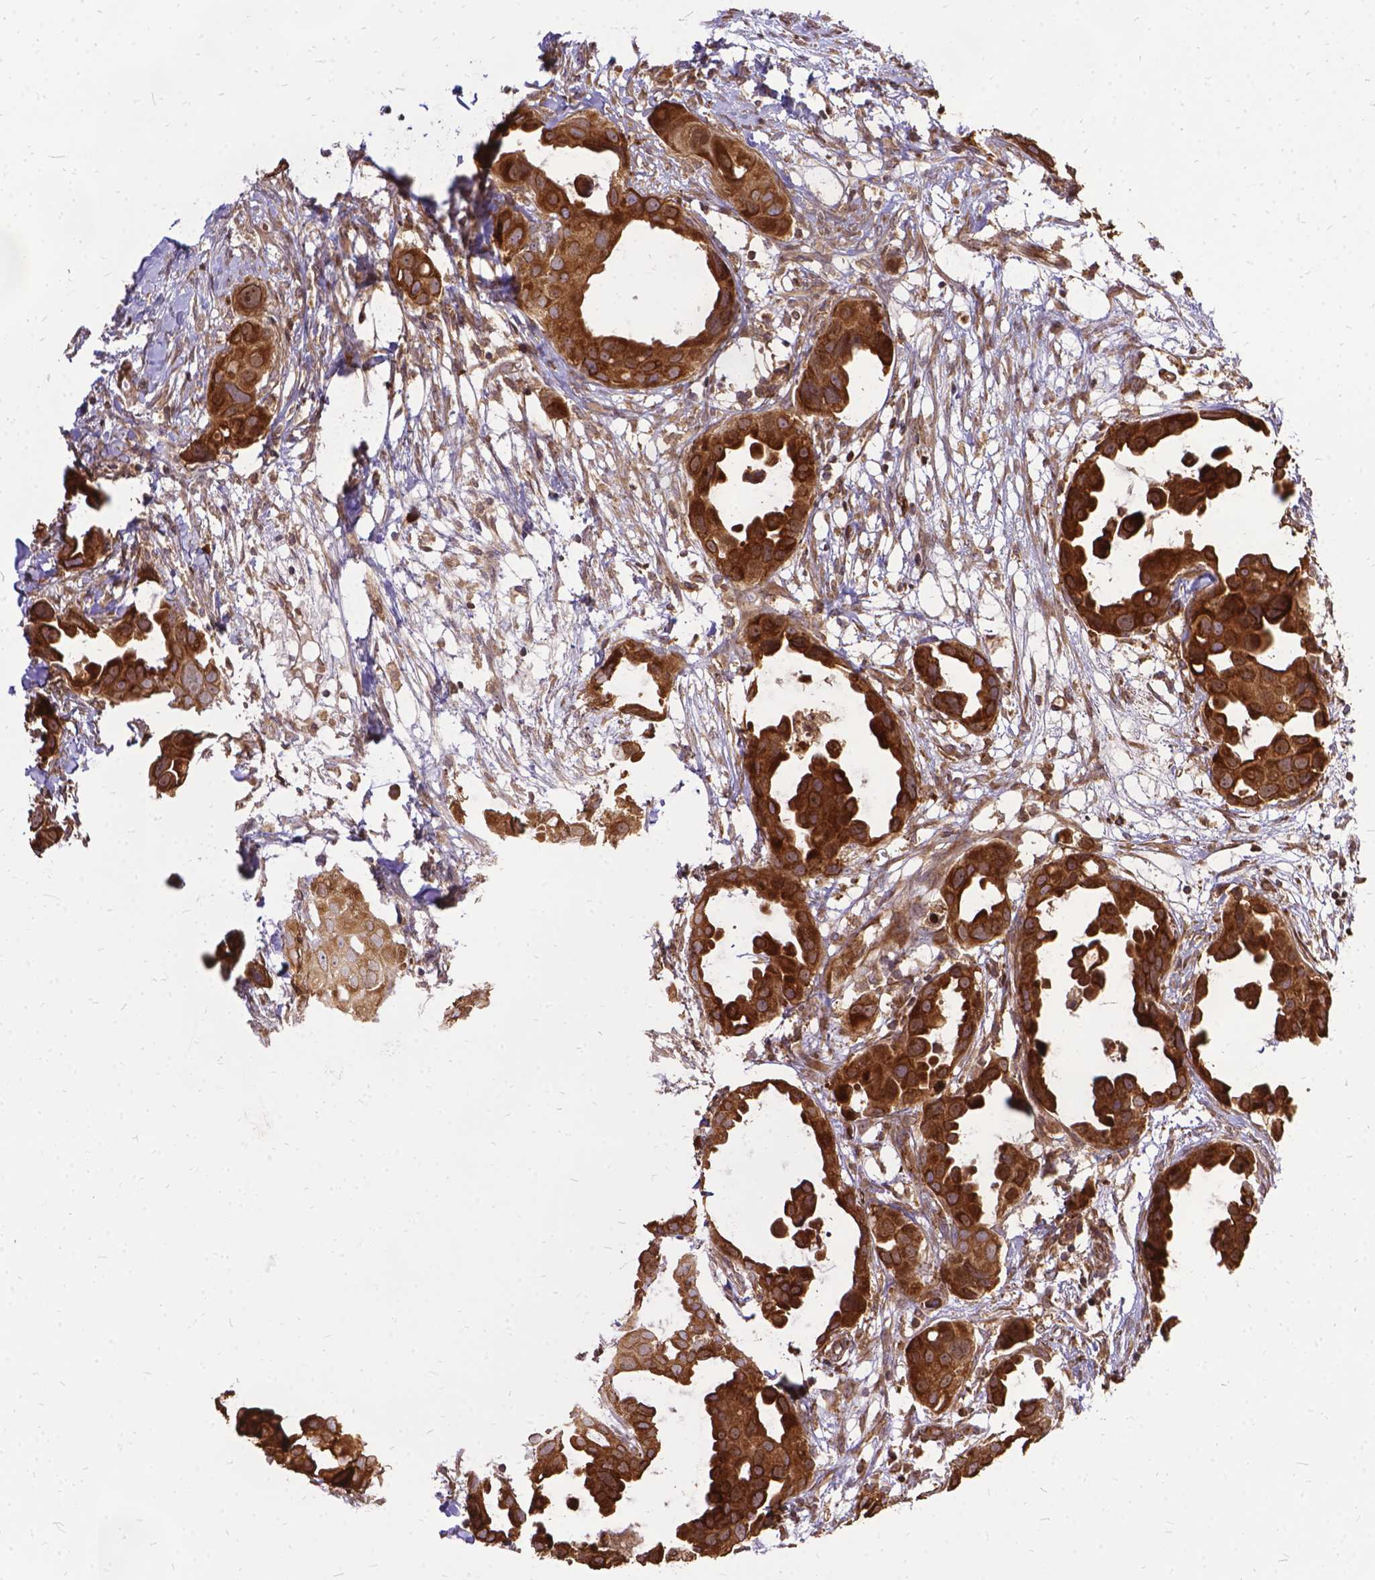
{"staining": {"intensity": "strong", "quantity": ">75%", "location": "cytoplasmic/membranous"}, "tissue": "breast cancer", "cell_type": "Tumor cells", "image_type": "cancer", "snomed": [{"axis": "morphology", "description": "Duct carcinoma"}, {"axis": "topography", "description": "Breast"}], "caption": "This is a photomicrograph of IHC staining of breast cancer (invasive ductal carcinoma), which shows strong positivity in the cytoplasmic/membranous of tumor cells.", "gene": "DENND6A", "patient": {"sex": "female", "age": 38}}